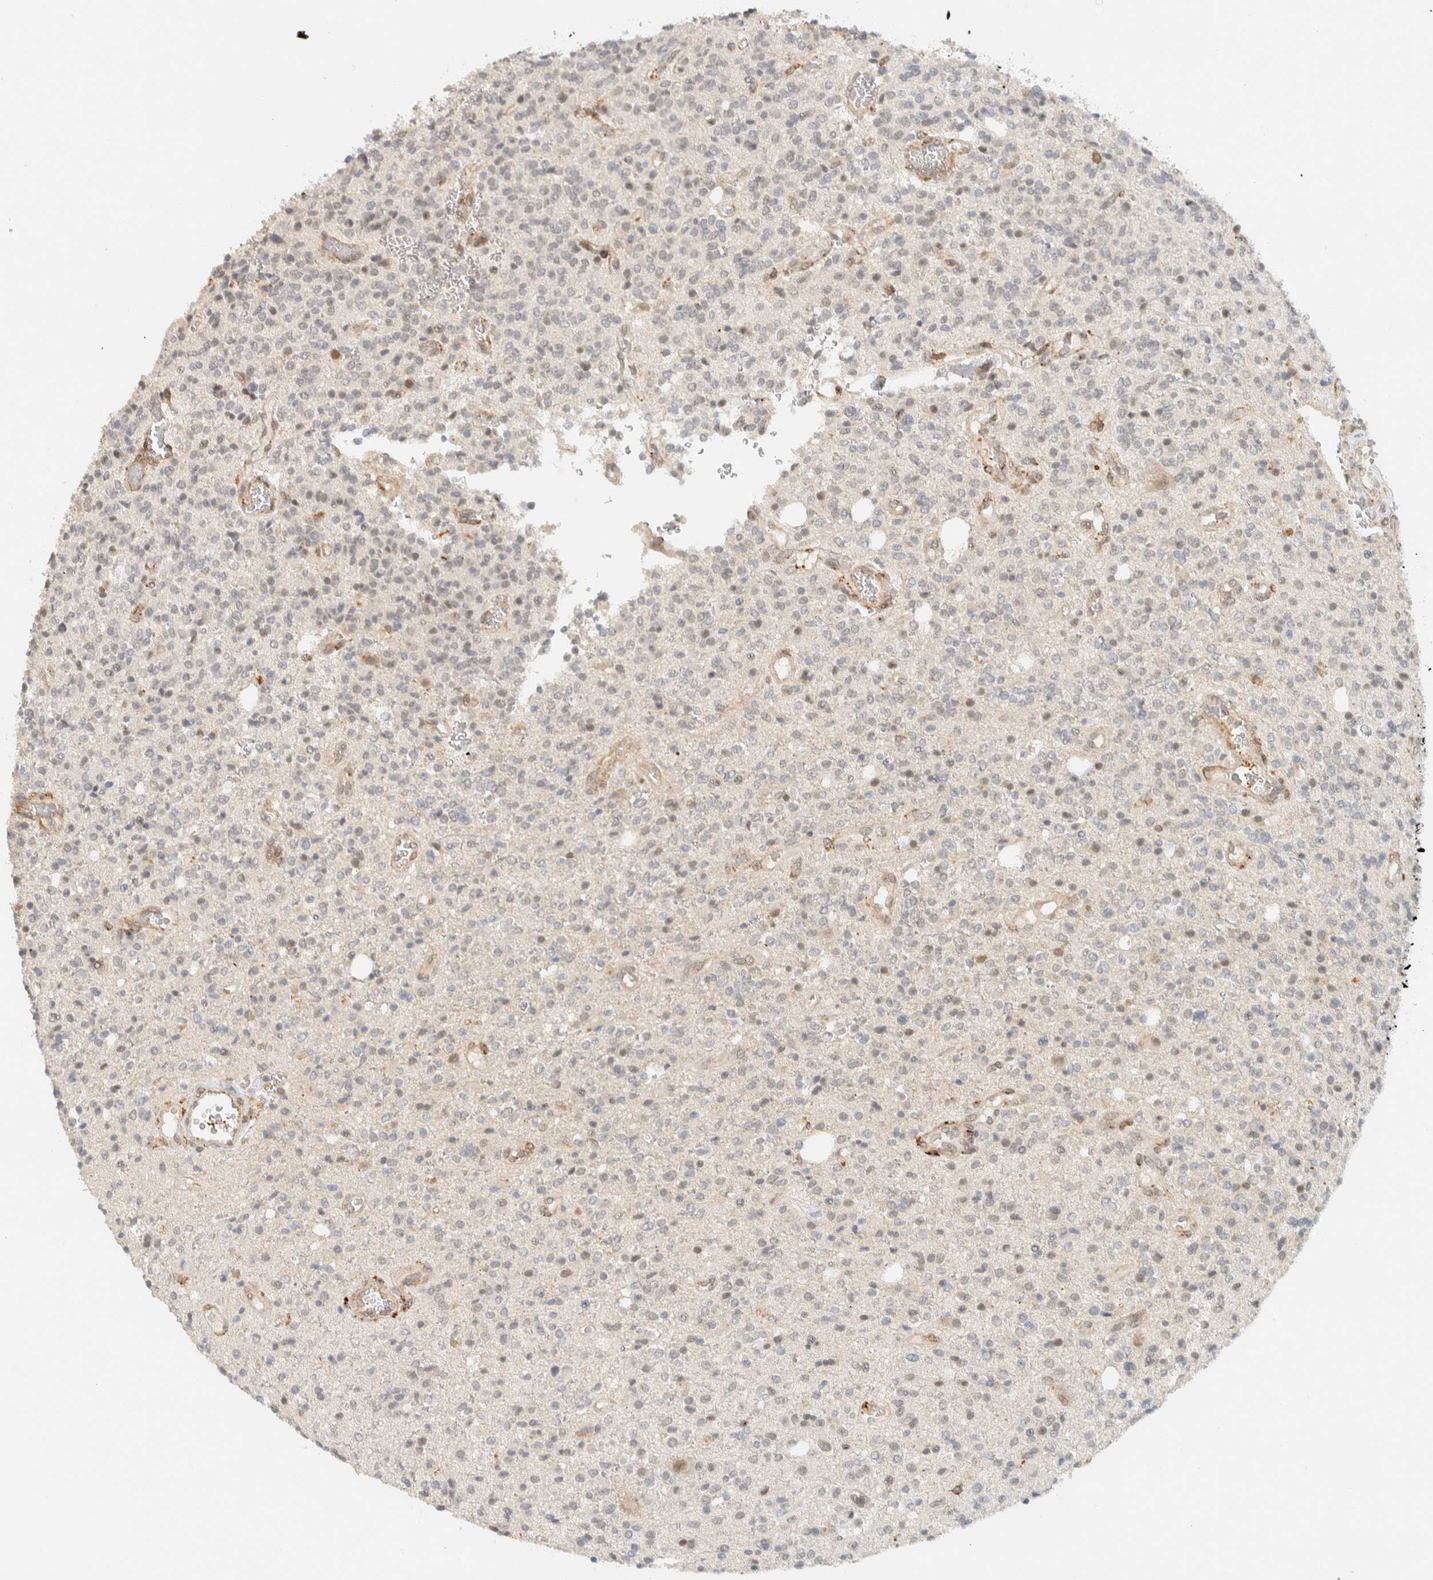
{"staining": {"intensity": "weak", "quantity": "<25%", "location": "nuclear"}, "tissue": "glioma", "cell_type": "Tumor cells", "image_type": "cancer", "snomed": [{"axis": "morphology", "description": "Glioma, malignant, High grade"}, {"axis": "topography", "description": "Brain"}], "caption": "Malignant glioma (high-grade) stained for a protein using immunohistochemistry (IHC) exhibits no positivity tumor cells.", "gene": "ITPRID1", "patient": {"sex": "male", "age": 34}}